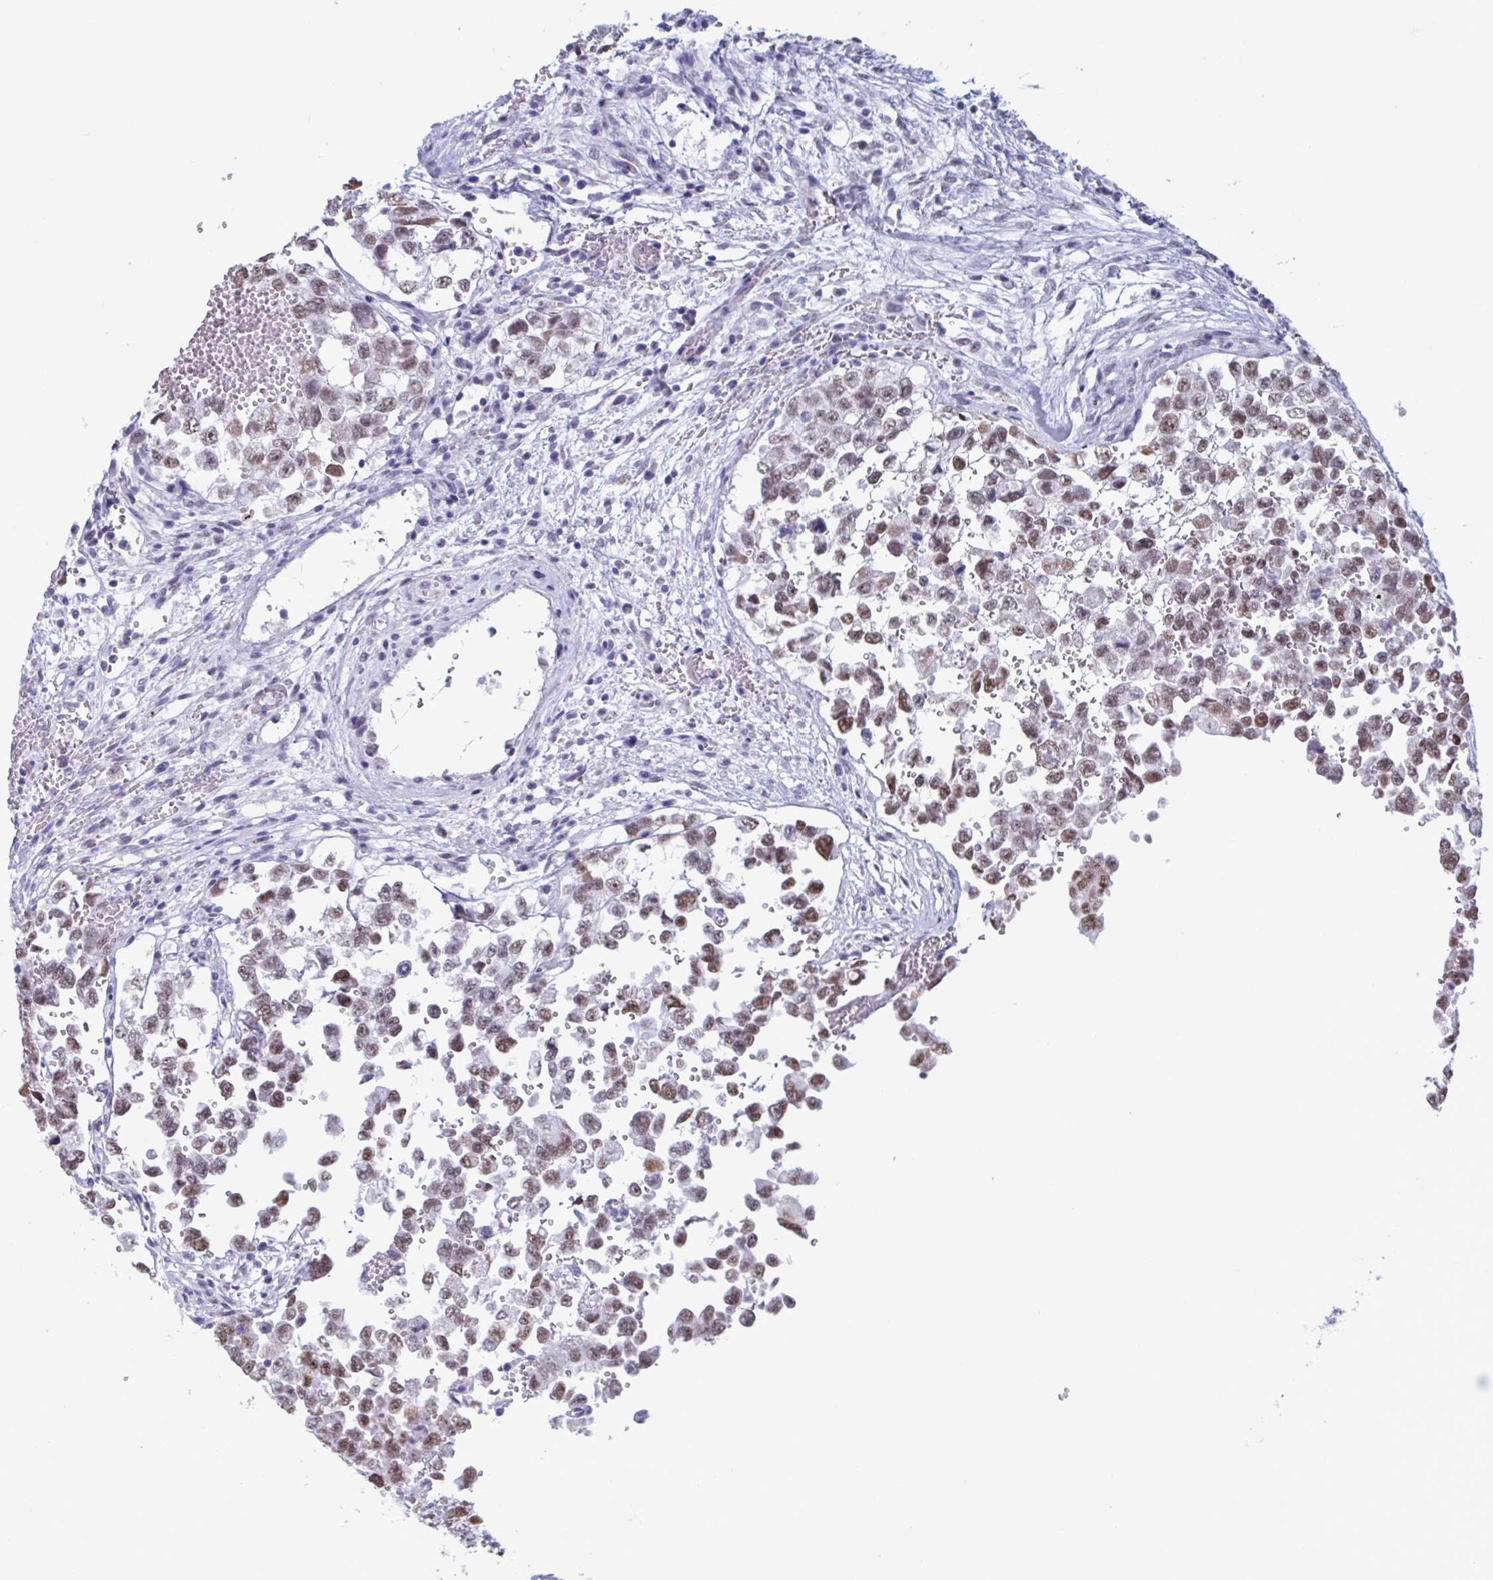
{"staining": {"intensity": "moderate", "quantity": ">75%", "location": "nuclear"}, "tissue": "testis cancer", "cell_type": "Tumor cells", "image_type": "cancer", "snomed": [{"axis": "morphology", "description": "Carcinoma, Embryonal, NOS"}, {"axis": "topography", "description": "Testis"}], "caption": "Testis embryonal carcinoma was stained to show a protein in brown. There is medium levels of moderate nuclear positivity in approximately >75% of tumor cells.", "gene": "MSMB", "patient": {"sex": "male", "age": 18}}